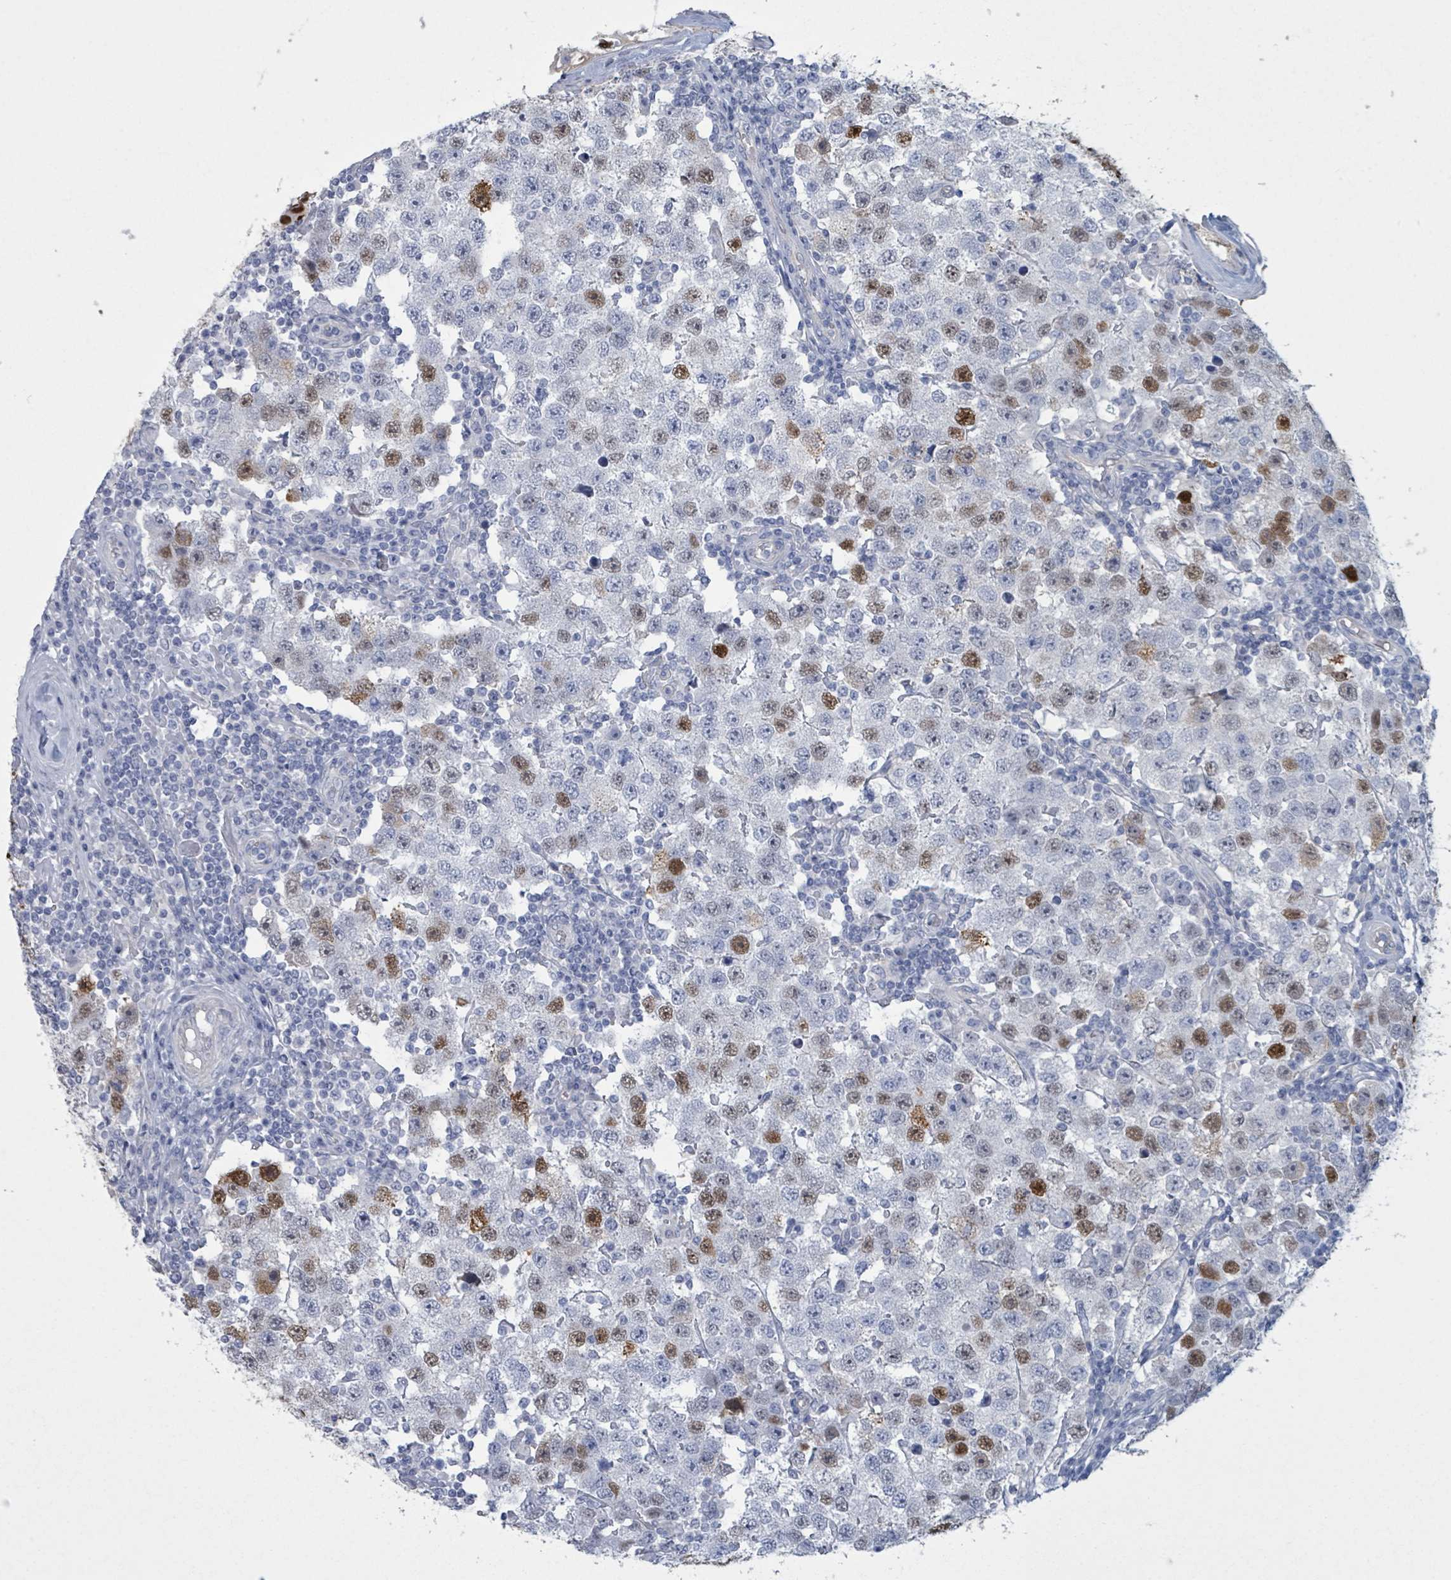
{"staining": {"intensity": "moderate", "quantity": "<25%", "location": "nuclear"}, "tissue": "testis cancer", "cell_type": "Tumor cells", "image_type": "cancer", "snomed": [{"axis": "morphology", "description": "Seminoma, NOS"}, {"axis": "topography", "description": "Testis"}], "caption": "An image of human seminoma (testis) stained for a protein reveals moderate nuclear brown staining in tumor cells.", "gene": "CT45A5", "patient": {"sex": "male", "age": 34}}